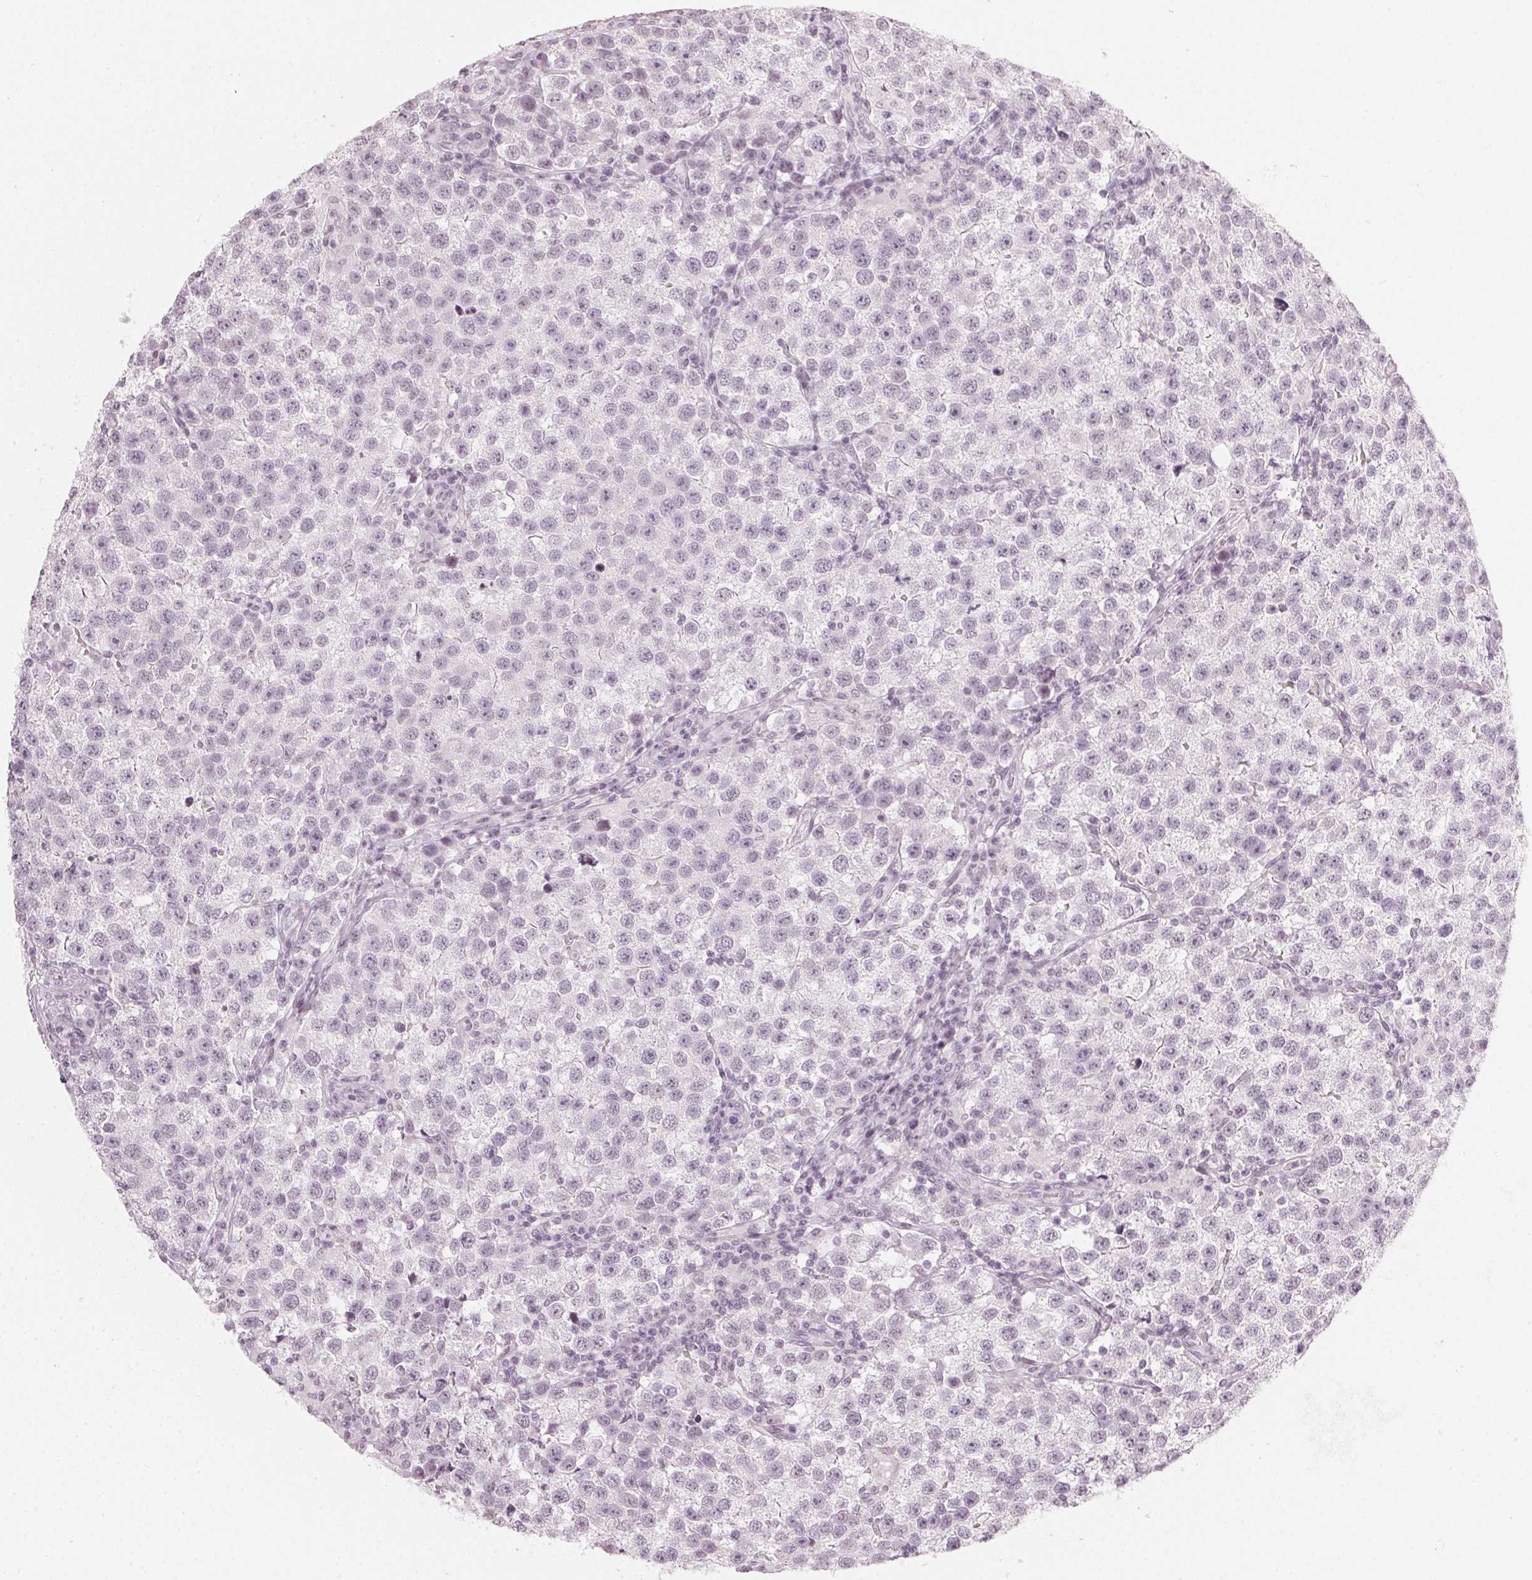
{"staining": {"intensity": "negative", "quantity": "none", "location": "none"}, "tissue": "testis cancer", "cell_type": "Tumor cells", "image_type": "cancer", "snomed": [{"axis": "morphology", "description": "Seminoma, NOS"}, {"axis": "topography", "description": "Testis"}], "caption": "IHC micrograph of testis cancer (seminoma) stained for a protein (brown), which demonstrates no expression in tumor cells. The staining was performed using DAB (3,3'-diaminobenzidine) to visualize the protein expression in brown, while the nuclei were stained in blue with hematoxylin (Magnification: 20x).", "gene": "DNAJC6", "patient": {"sex": "male", "age": 37}}